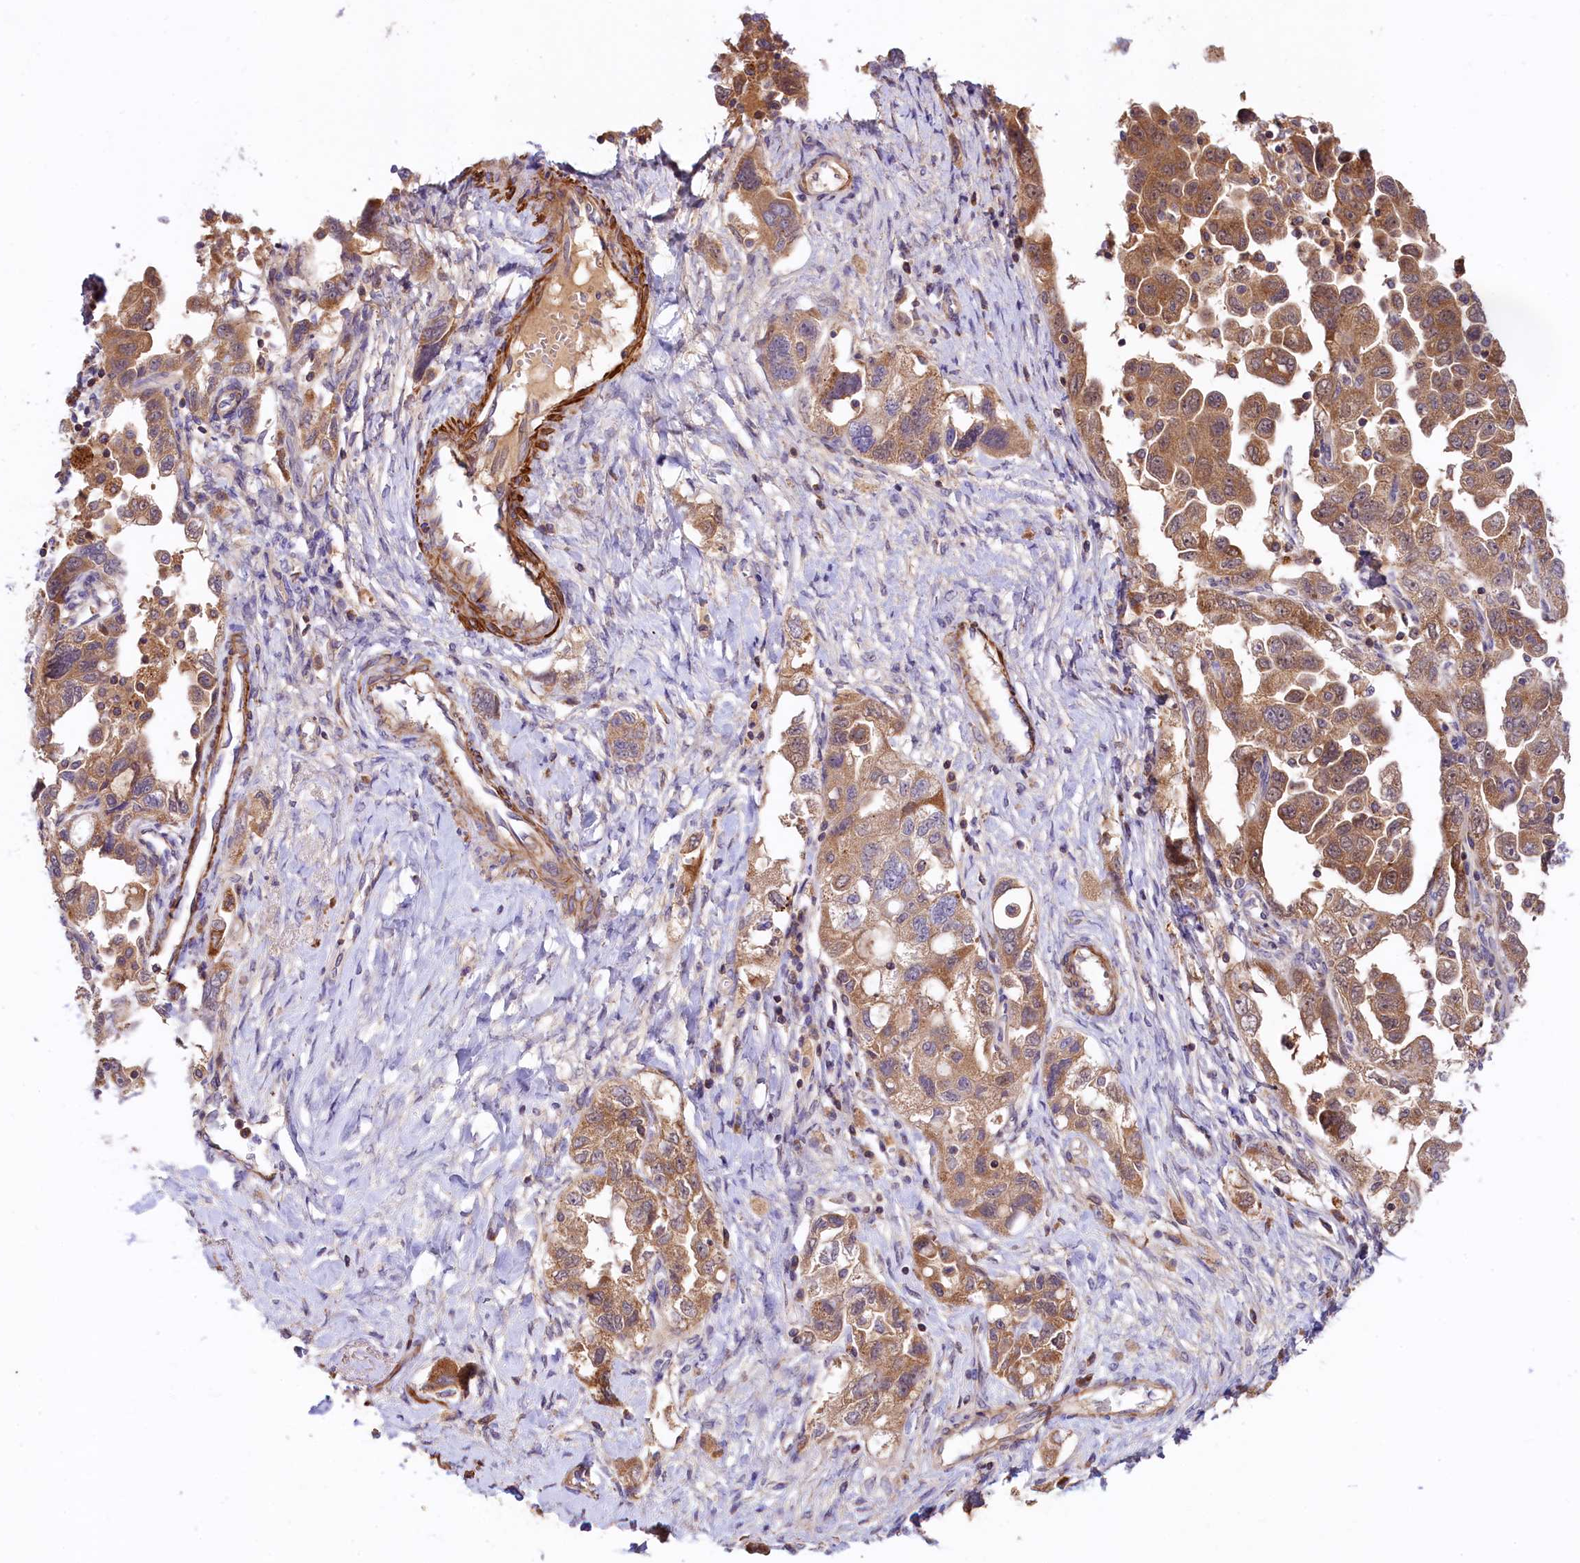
{"staining": {"intensity": "strong", "quantity": ">75%", "location": "cytoplasmic/membranous"}, "tissue": "ovarian cancer", "cell_type": "Tumor cells", "image_type": "cancer", "snomed": [{"axis": "morphology", "description": "Carcinoma, NOS"}, {"axis": "morphology", "description": "Cystadenocarcinoma, serous, NOS"}, {"axis": "topography", "description": "Ovary"}], "caption": "Strong cytoplasmic/membranous staining for a protein is present in approximately >75% of tumor cells of ovarian carcinoma using immunohistochemistry (IHC).", "gene": "CIAO3", "patient": {"sex": "female", "age": 69}}